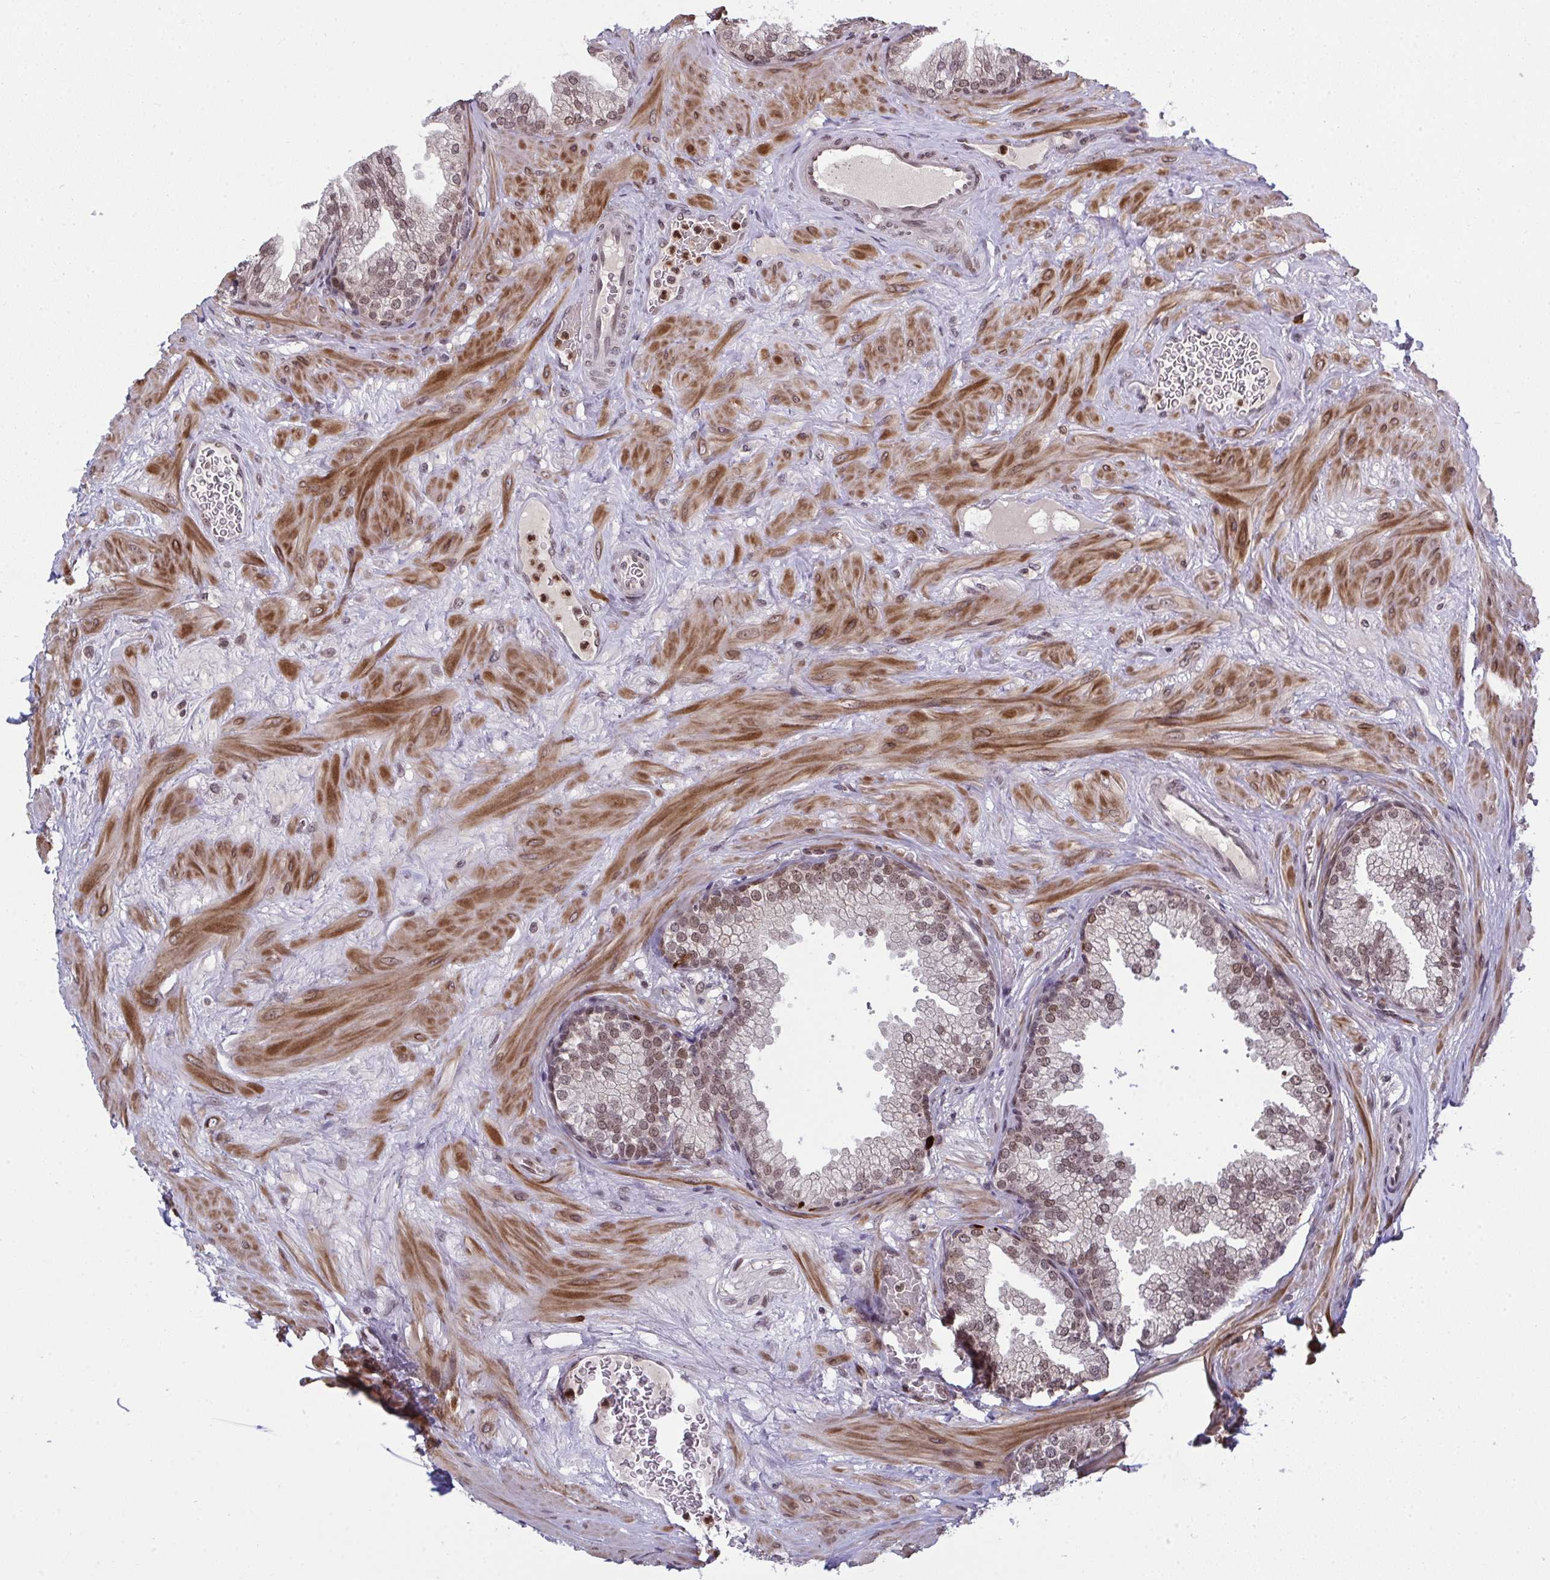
{"staining": {"intensity": "moderate", "quantity": ">75%", "location": "nuclear"}, "tissue": "prostate", "cell_type": "Glandular cells", "image_type": "normal", "snomed": [{"axis": "morphology", "description": "Normal tissue, NOS"}, {"axis": "topography", "description": "Prostate"}], "caption": "Immunohistochemical staining of benign human prostate reveals medium levels of moderate nuclear staining in about >75% of glandular cells. Nuclei are stained in blue.", "gene": "UXT", "patient": {"sex": "male", "age": 37}}